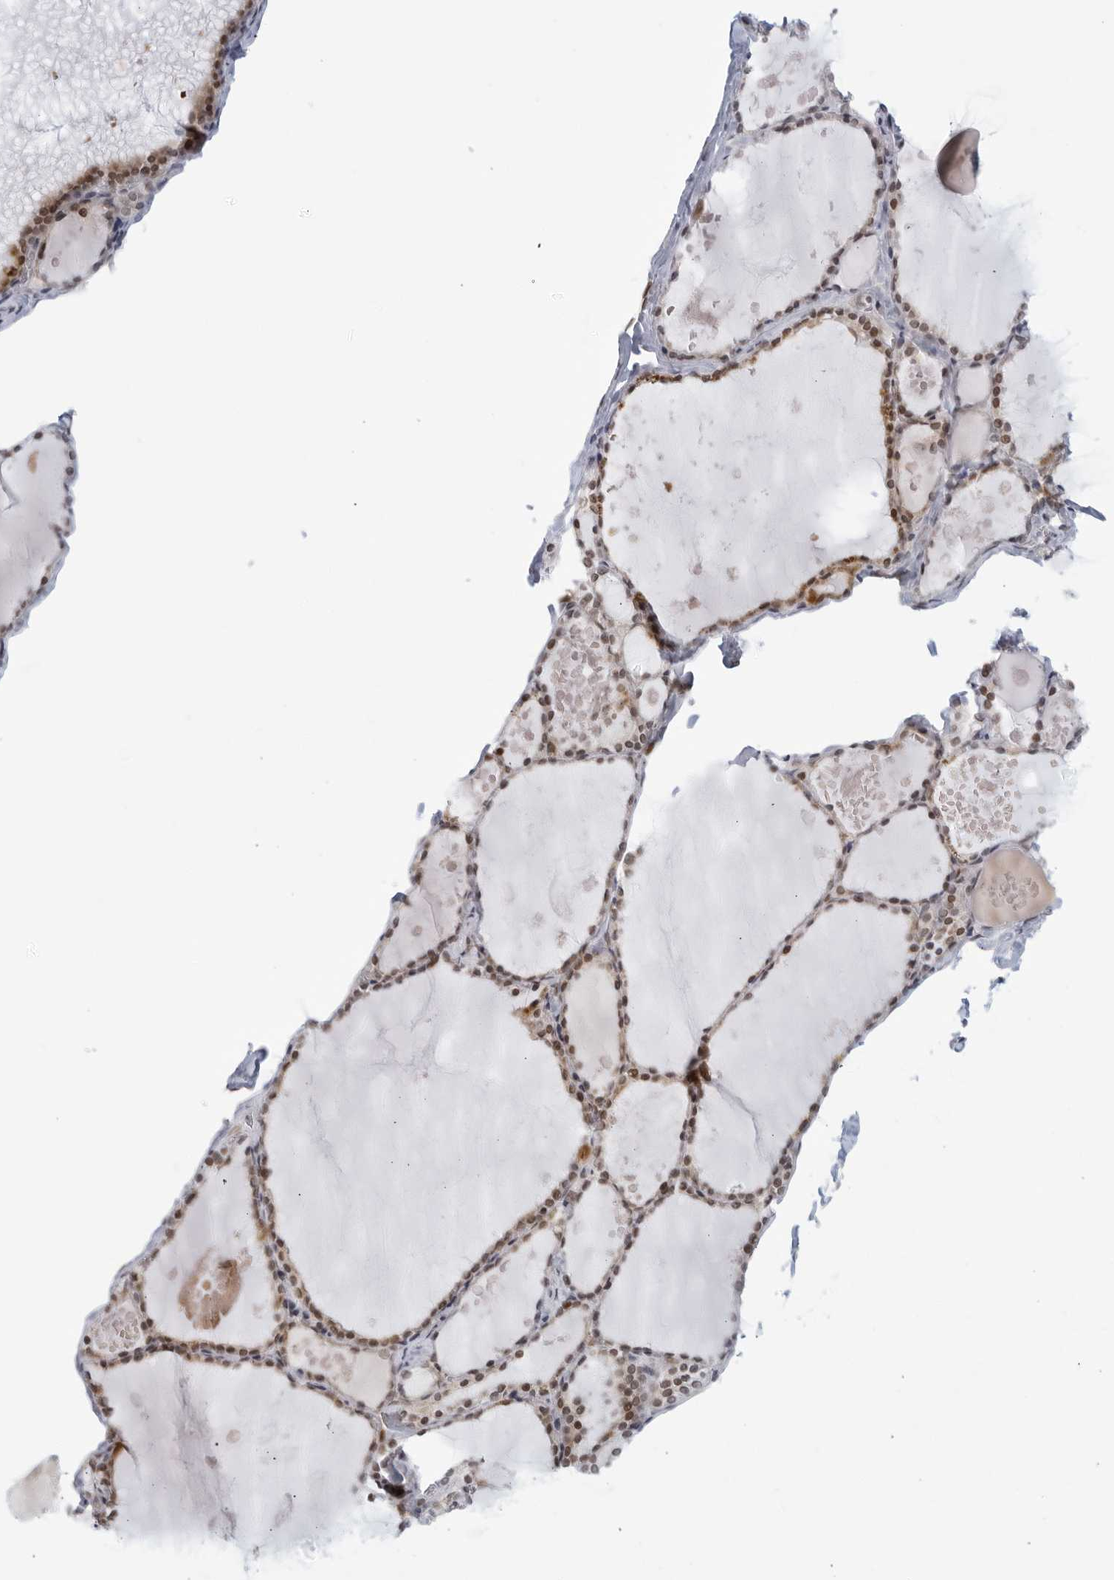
{"staining": {"intensity": "moderate", "quantity": ">75%", "location": "nuclear"}, "tissue": "thyroid gland", "cell_type": "Glandular cells", "image_type": "normal", "snomed": [{"axis": "morphology", "description": "Normal tissue, NOS"}, {"axis": "topography", "description": "Thyroid gland"}], "caption": "Immunohistochemistry (IHC) micrograph of normal thyroid gland stained for a protein (brown), which displays medium levels of moderate nuclear positivity in approximately >75% of glandular cells.", "gene": "RAB11FIP3", "patient": {"sex": "male", "age": 56}}